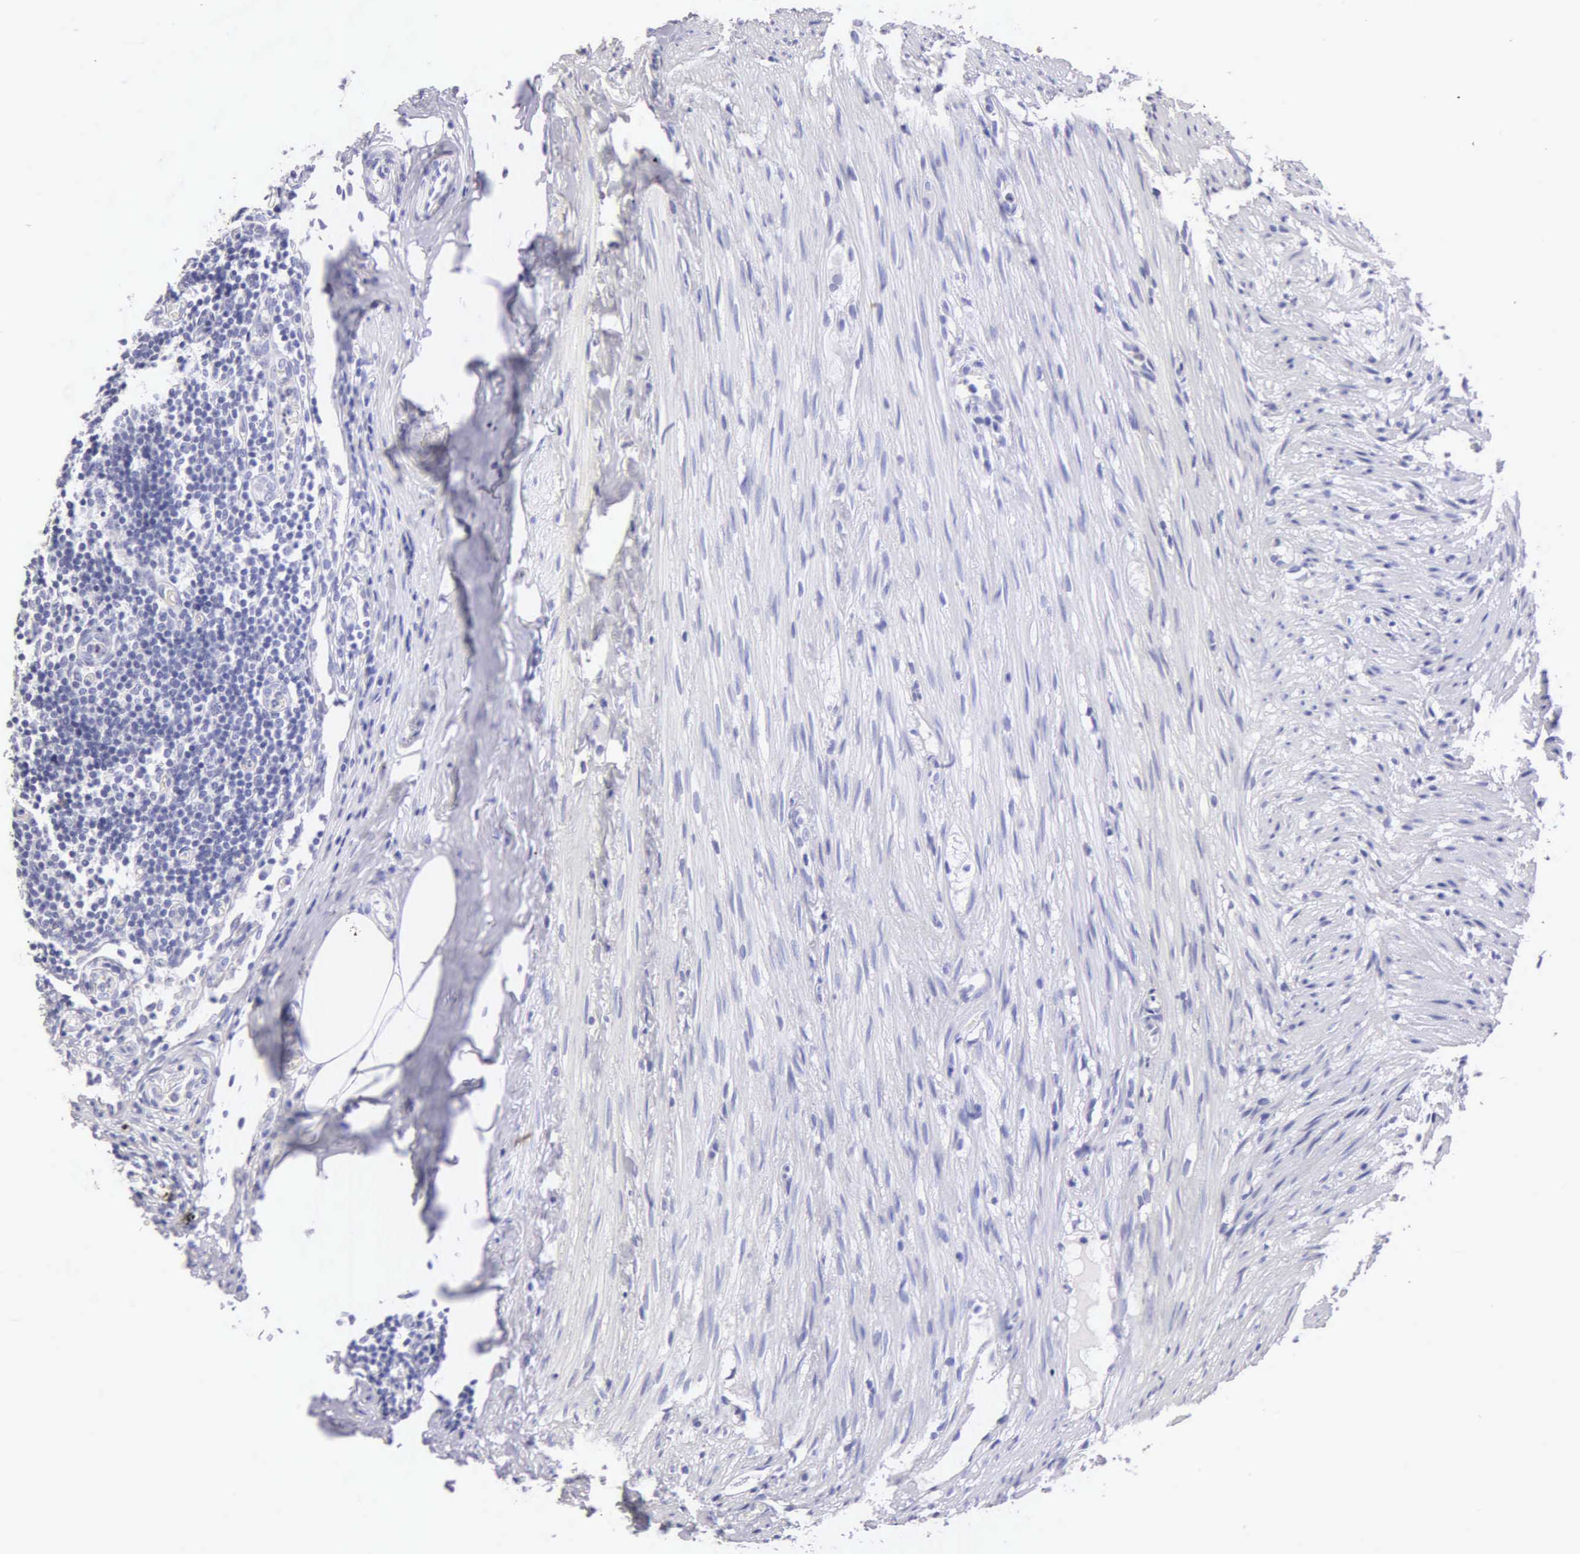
{"staining": {"intensity": "moderate", "quantity": "25%-75%", "location": "cytoplasmic/membranous"}, "tissue": "appendix", "cell_type": "Glandular cells", "image_type": "normal", "snomed": [{"axis": "morphology", "description": "Normal tissue, NOS"}, {"axis": "topography", "description": "Appendix"}], "caption": "This histopathology image demonstrates immunohistochemistry staining of normal appendix, with medium moderate cytoplasmic/membranous expression in approximately 25%-75% of glandular cells.", "gene": "KRT14", "patient": {"sex": "female", "age": 34}}